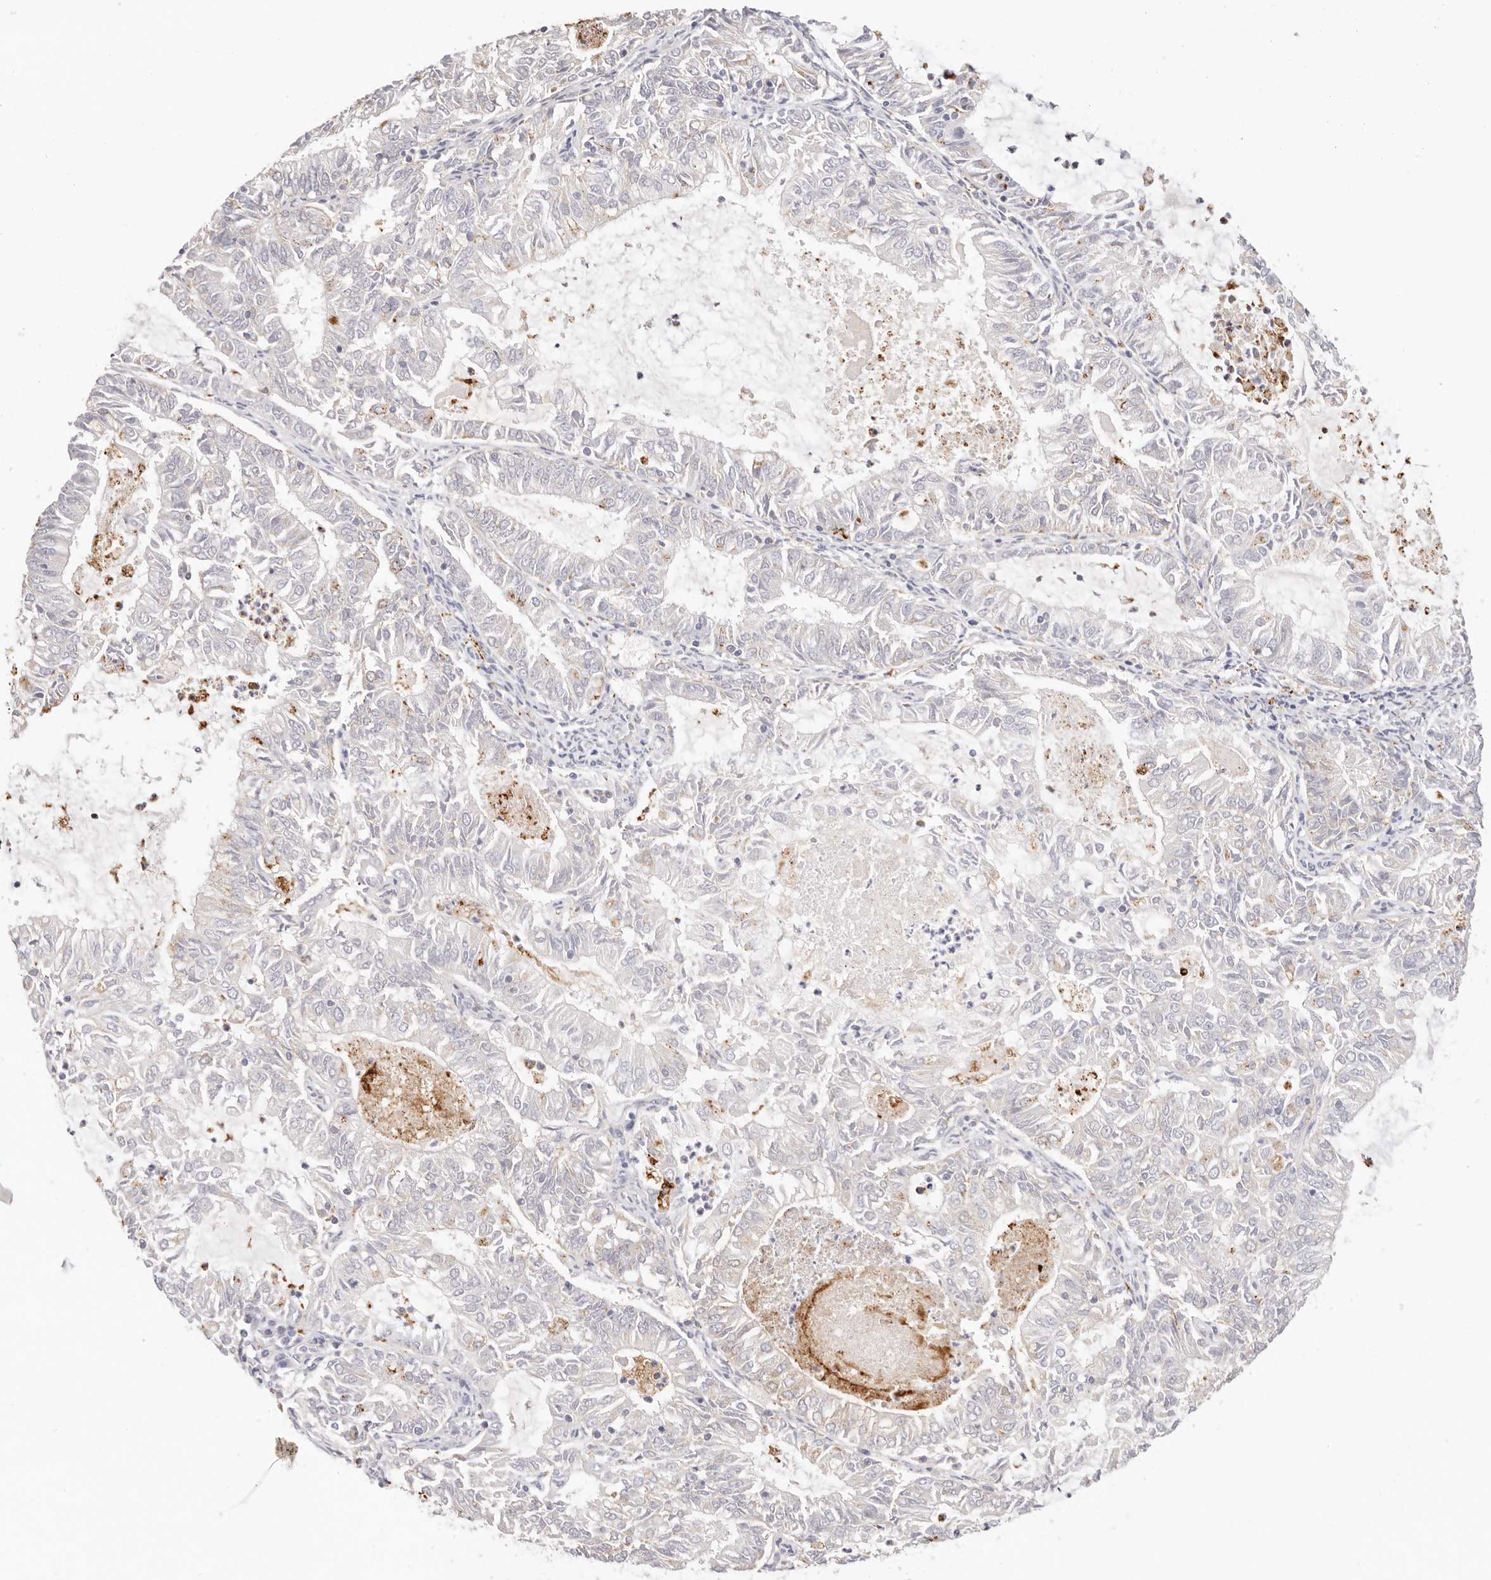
{"staining": {"intensity": "negative", "quantity": "none", "location": "none"}, "tissue": "endometrial cancer", "cell_type": "Tumor cells", "image_type": "cancer", "snomed": [{"axis": "morphology", "description": "Adenocarcinoma, NOS"}, {"axis": "topography", "description": "Endometrium"}], "caption": "Adenocarcinoma (endometrial) was stained to show a protein in brown. There is no significant positivity in tumor cells. (Brightfield microscopy of DAB (3,3'-diaminobenzidine) immunohistochemistry at high magnification).", "gene": "STKLD1", "patient": {"sex": "female", "age": 57}}